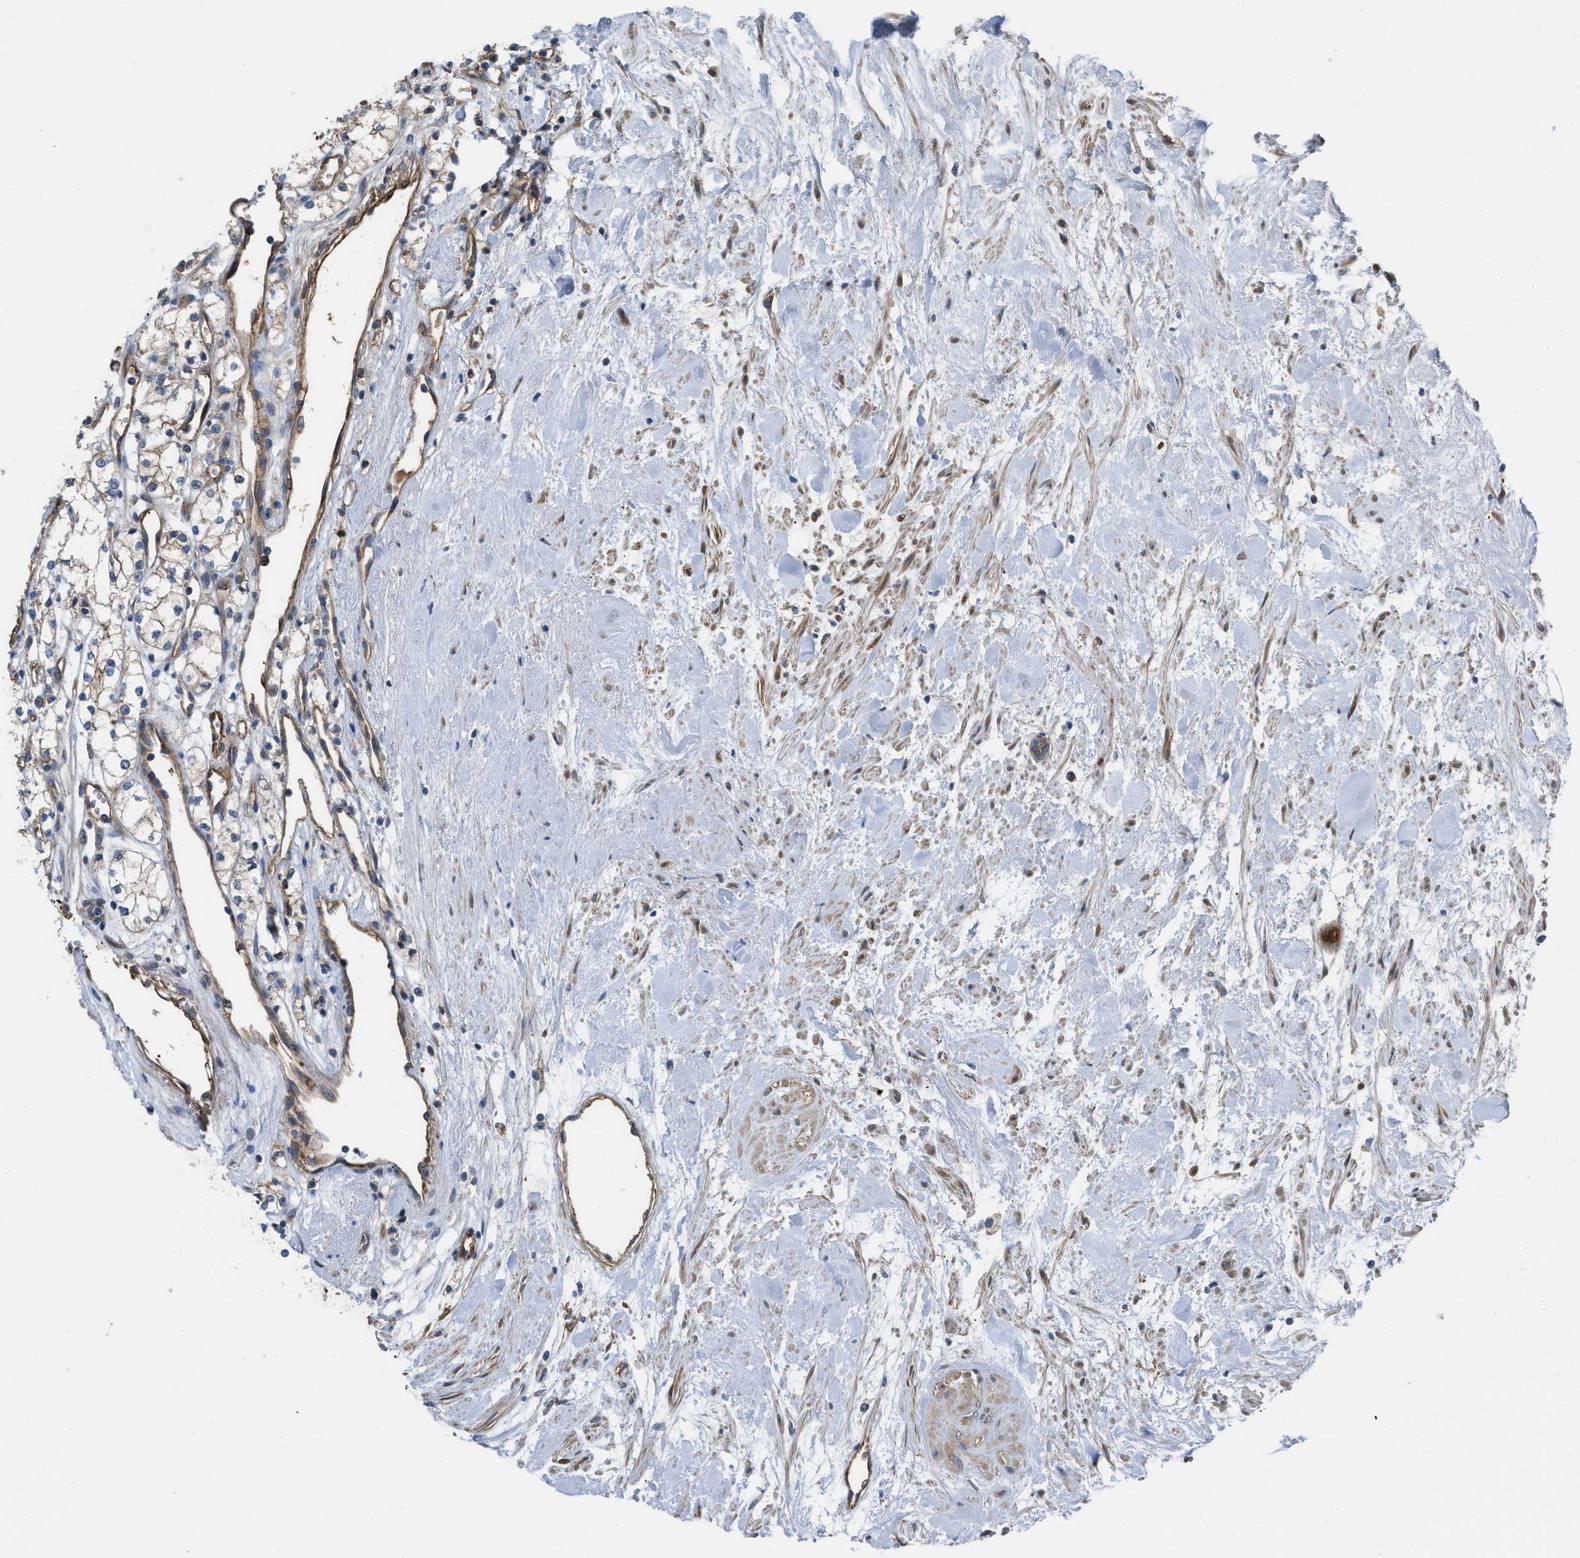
{"staining": {"intensity": "negative", "quantity": "none", "location": "none"}, "tissue": "renal cancer", "cell_type": "Tumor cells", "image_type": "cancer", "snomed": [{"axis": "morphology", "description": "Adenocarcinoma, NOS"}, {"axis": "topography", "description": "Kidney"}], "caption": "This is an IHC image of human adenocarcinoma (renal). There is no staining in tumor cells.", "gene": "TRIOBP", "patient": {"sex": "male", "age": 59}}